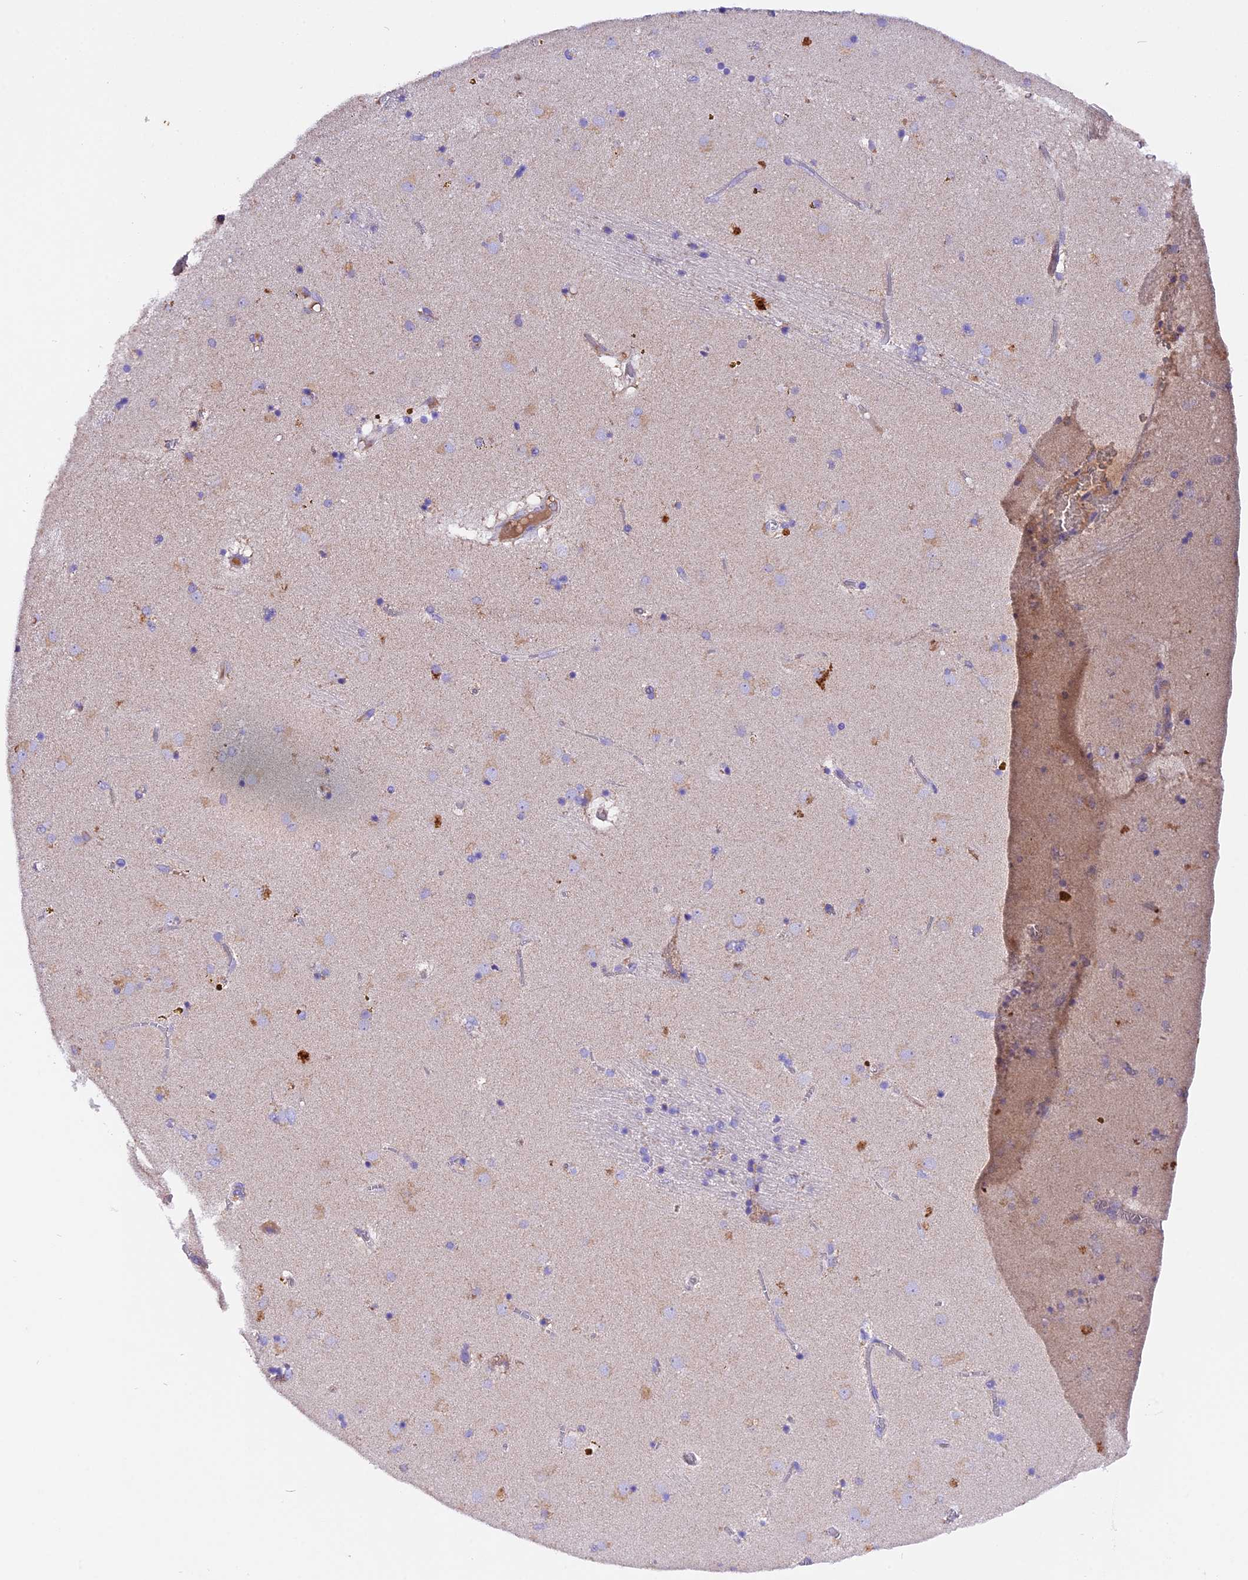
{"staining": {"intensity": "negative", "quantity": "none", "location": "none"}, "tissue": "caudate", "cell_type": "Glial cells", "image_type": "normal", "snomed": [{"axis": "morphology", "description": "Normal tissue, NOS"}, {"axis": "topography", "description": "Lateral ventricle wall"}], "caption": "Human caudate stained for a protein using IHC exhibits no staining in glial cells.", "gene": "SIX5", "patient": {"sex": "male", "age": 70}}